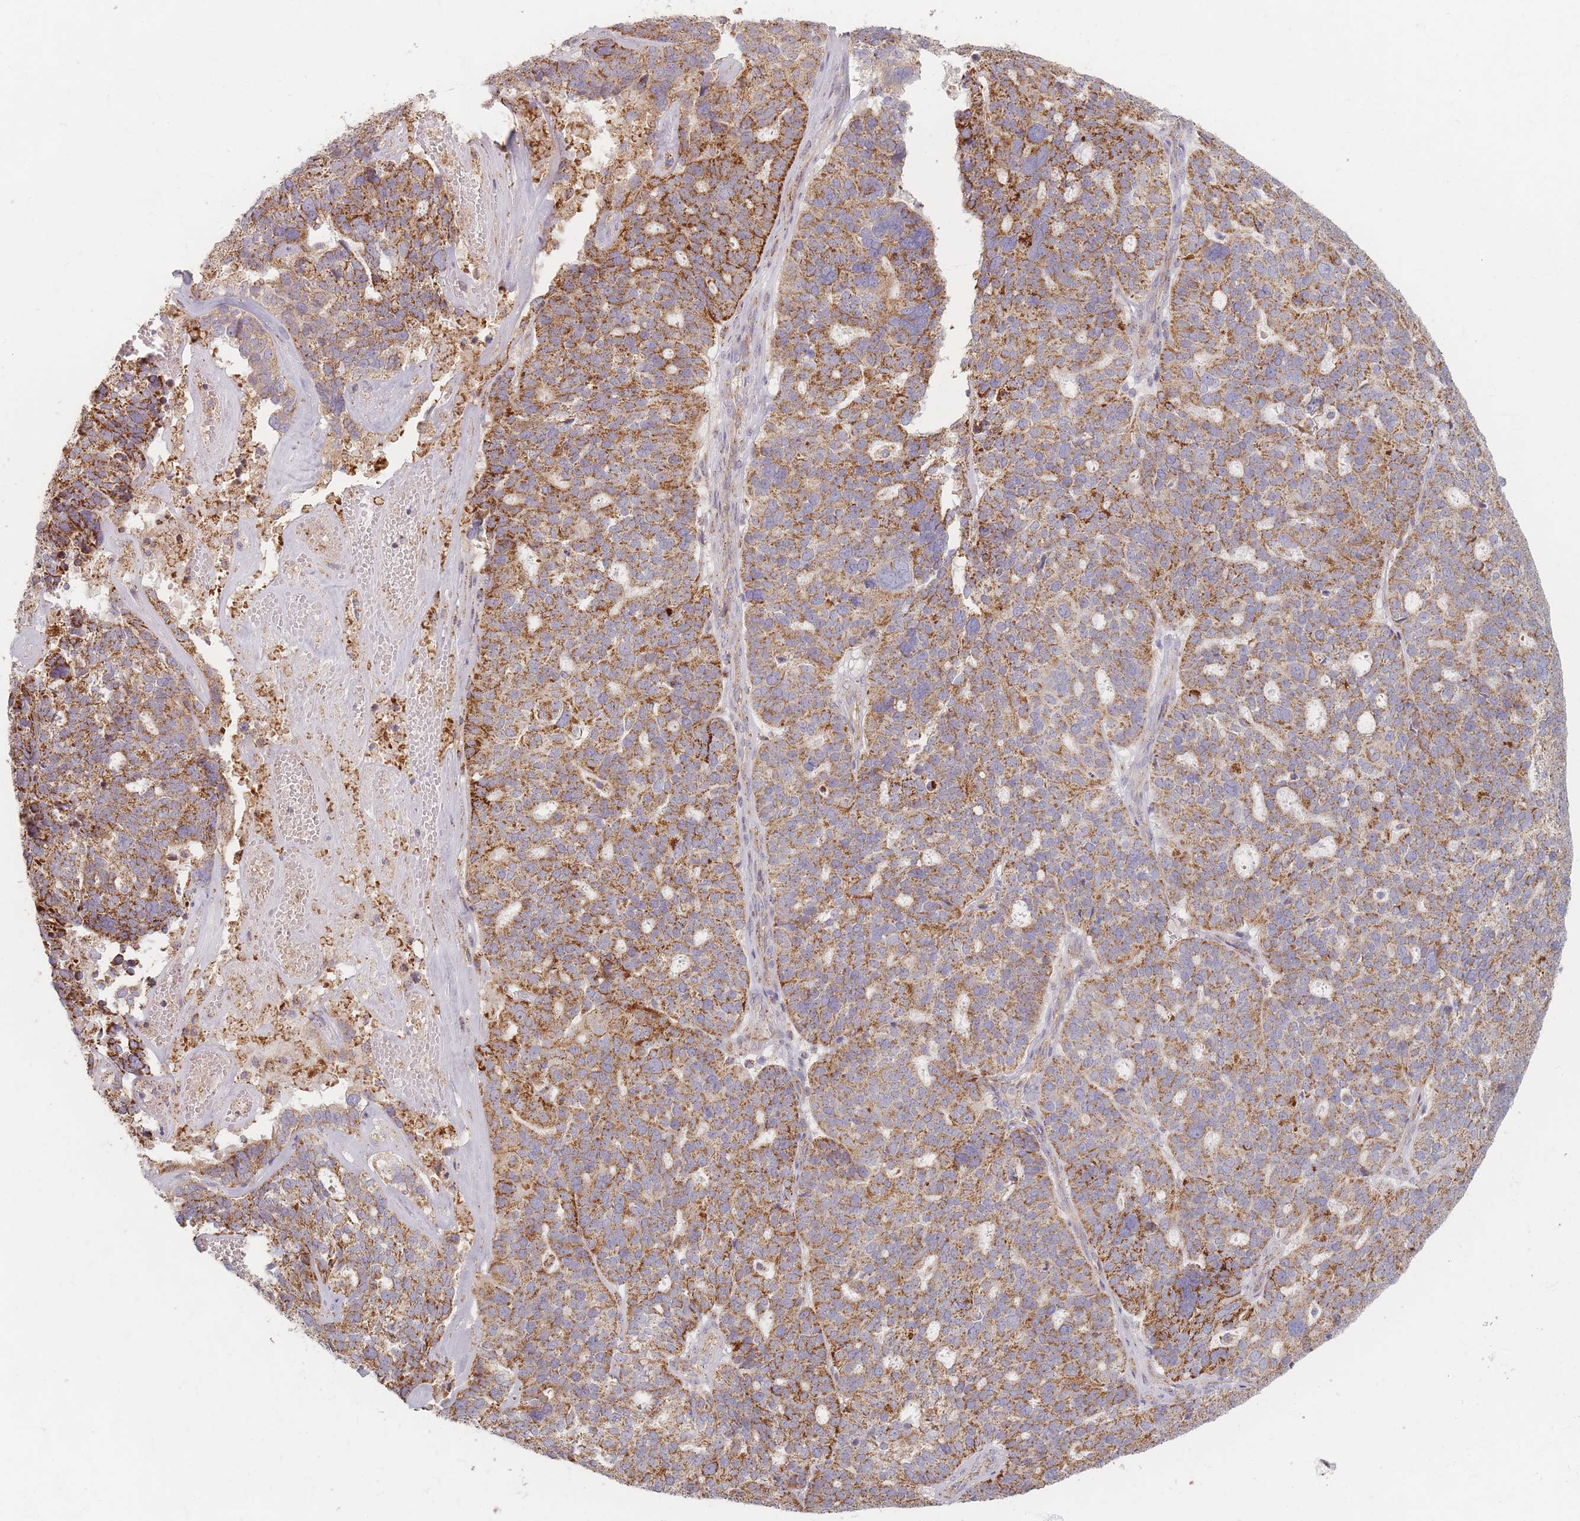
{"staining": {"intensity": "moderate", "quantity": ">75%", "location": "cytoplasmic/membranous"}, "tissue": "ovarian cancer", "cell_type": "Tumor cells", "image_type": "cancer", "snomed": [{"axis": "morphology", "description": "Cystadenocarcinoma, serous, NOS"}, {"axis": "topography", "description": "Ovary"}], "caption": "Immunohistochemistry of human ovarian cancer (serous cystadenocarcinoma) reveals medium levels of moderate cytoplasmic/membranous expression in about >75% of tumor cells.", "gene": "ESRP2", "patient": {"sex": "female", "age": 59}}